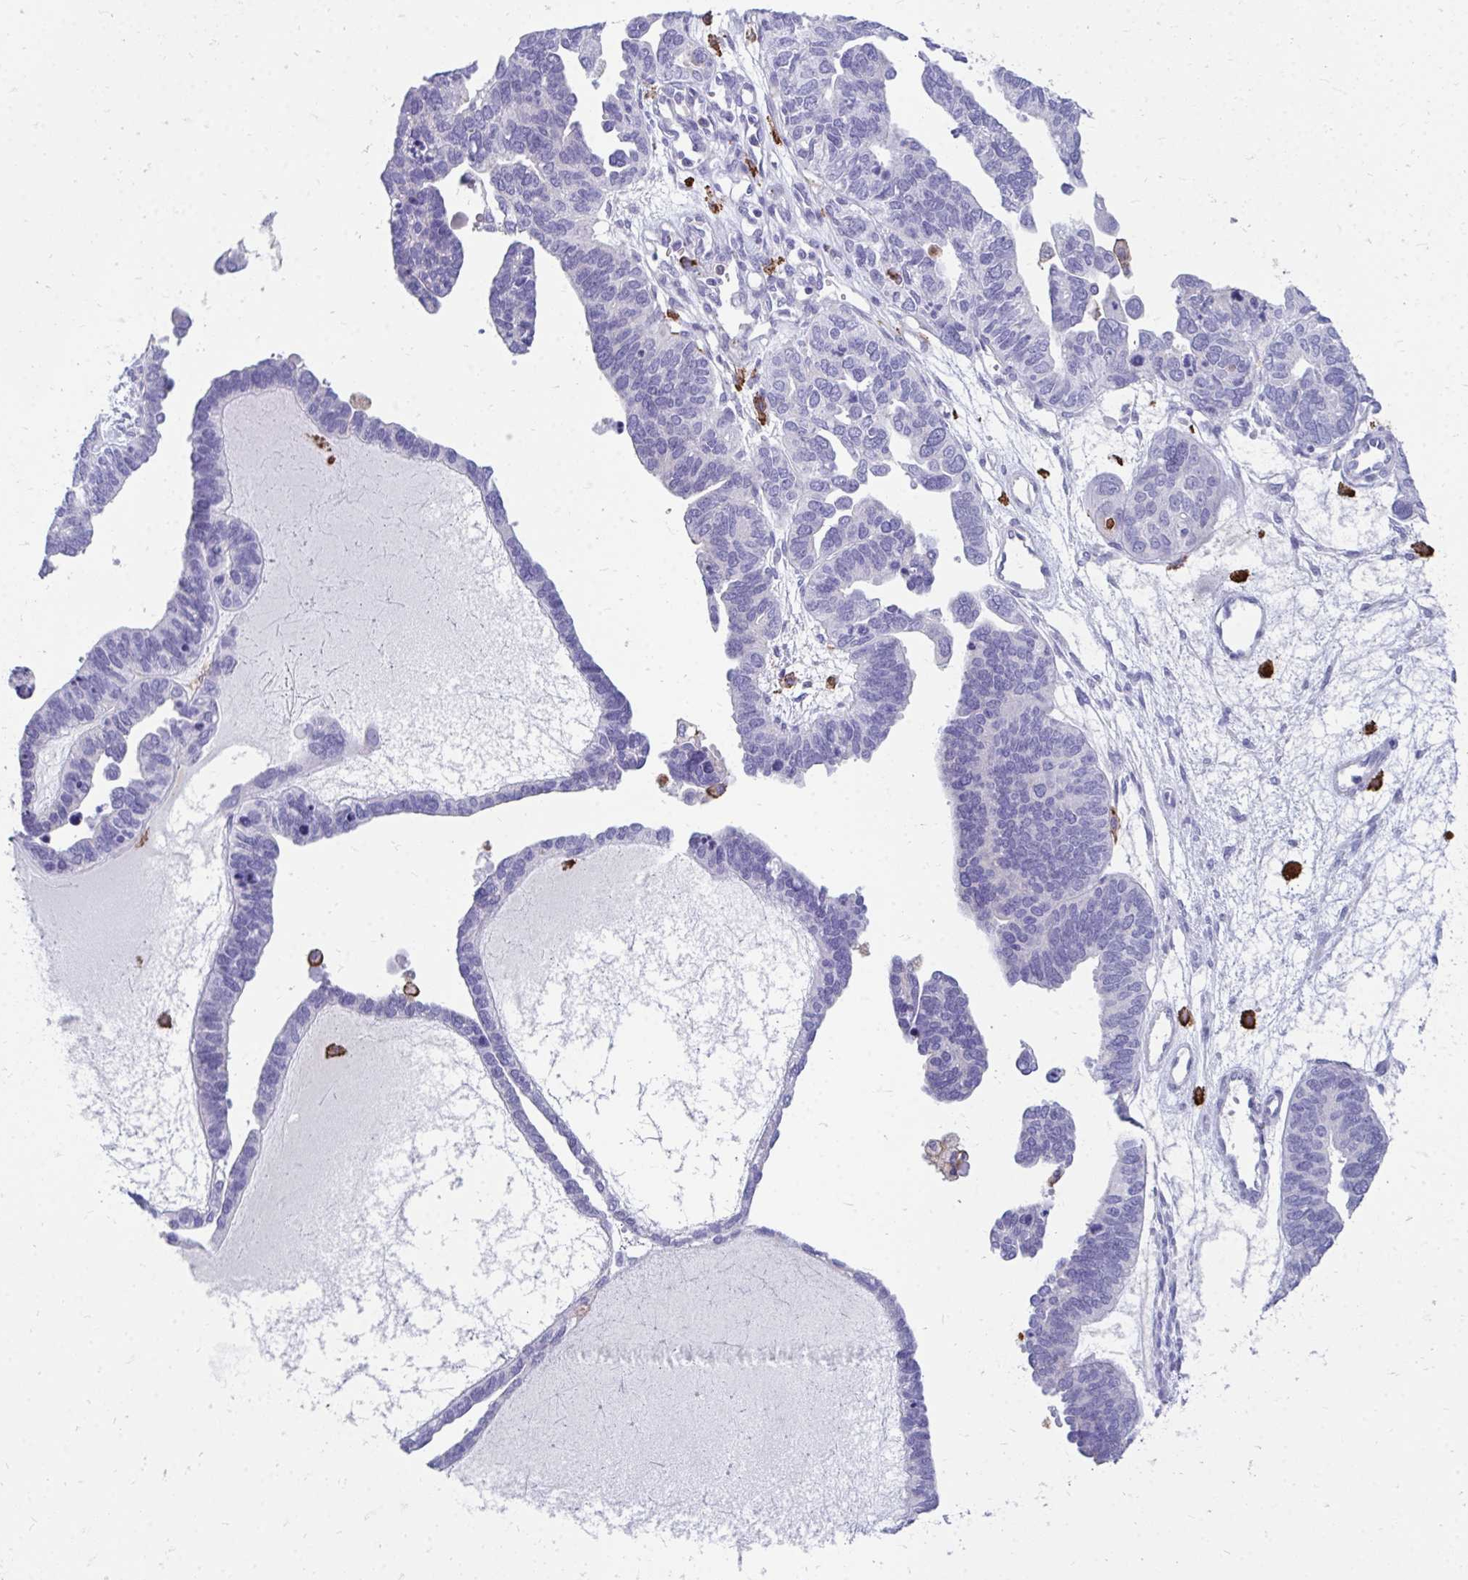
{"staining": {"intensity": "negative", "quantity": "none", "location": "none"}, "tissue": "ovarian cancer", "cell_type": "Tumor cells", "image_type": "cancer", "snomed": [{"axis": "morphology", "description": "Cystadenocarcinoma, serous, NOS"}, {"axis": "topography", "description": "Ovary"}], "caption": "High magnification brightfield microscopy of serous cystadenocarcinoma (ovarian) stained with DAB (3,3'-diaminobenzidine) (brown) and counterstained with hematoxylin (blue): tumor cells show no significant expression.", "gene": "CD163", "patient": {"sex": "female", "age": 51}}